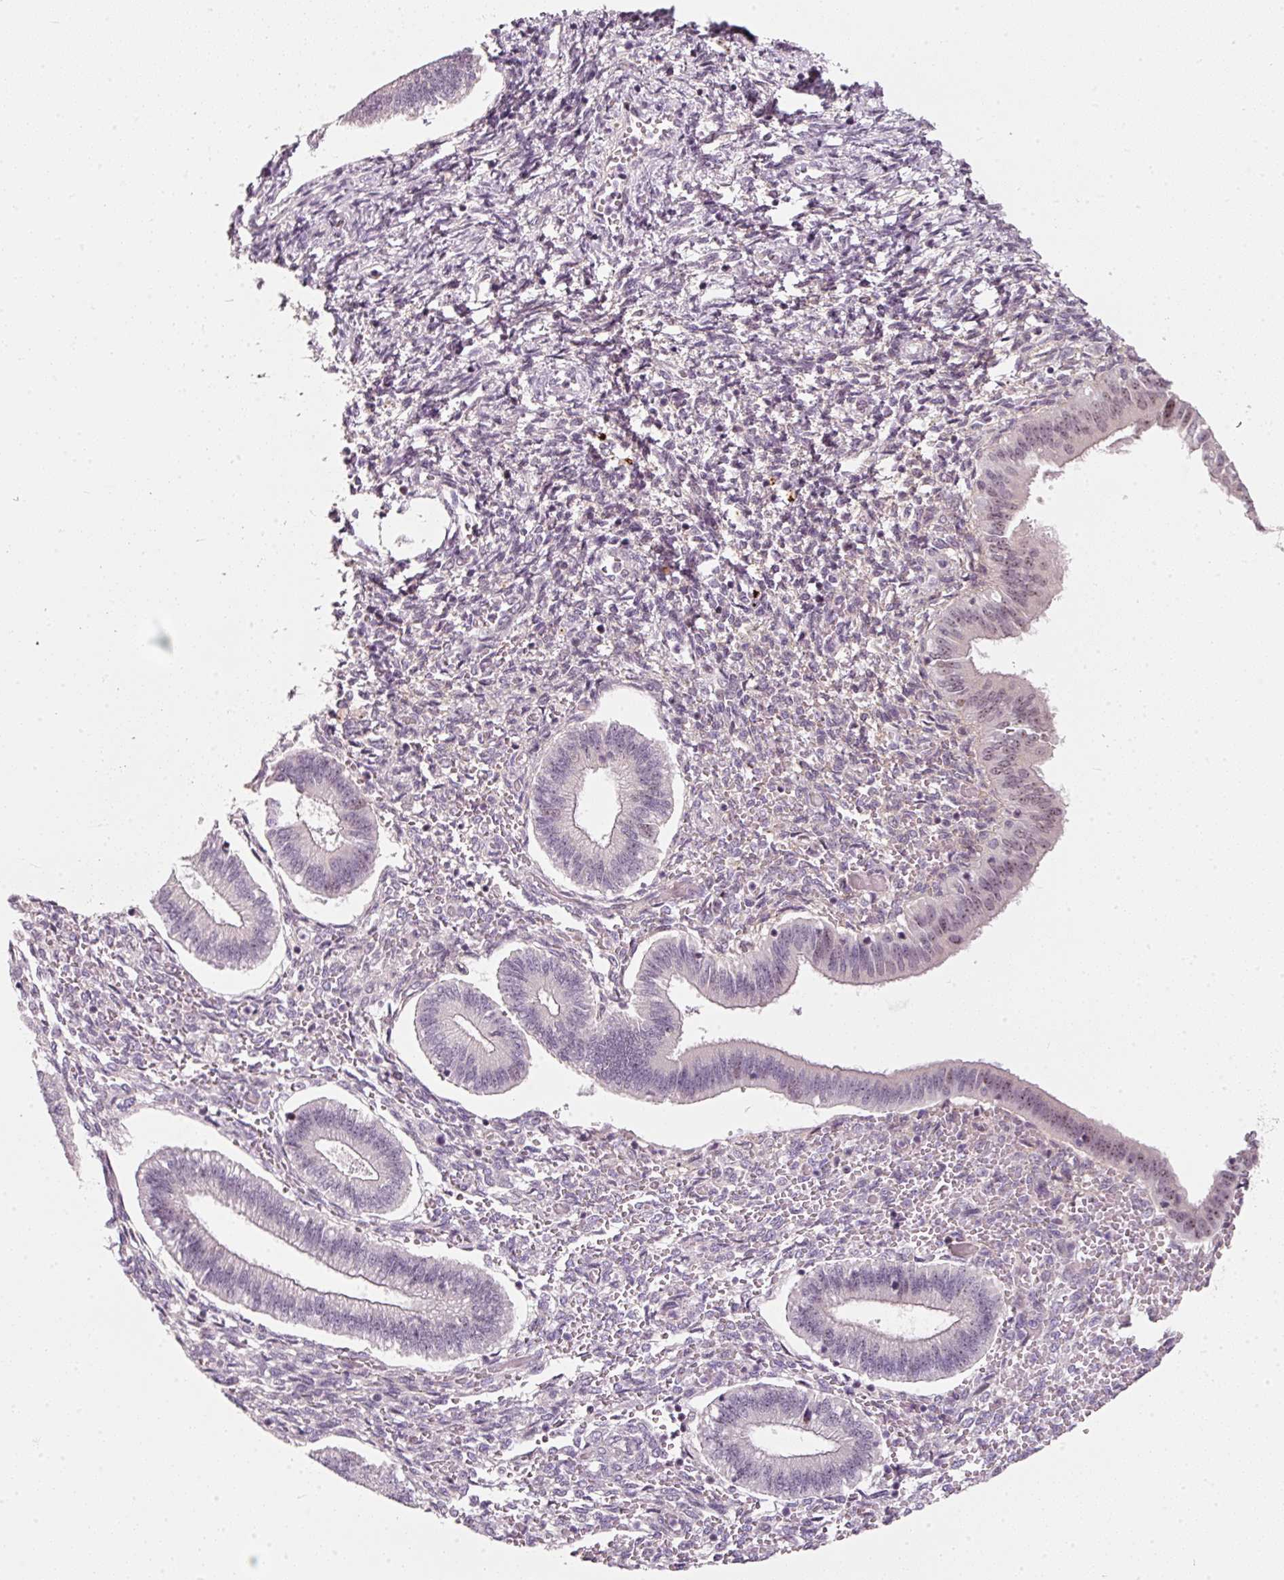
{"staining": {"intensity": "weak", "quantity": "25%-75%", "location": "nuclear"}, "tissue": "endometrium", "cell_type": "Cells in endometrial stroma", "image_type": "normal", "snomed": [{"axis": "morphology", "description": "Normal tissue, NOS"}, {"axis": "topography", "description": "Endometrium"}], "caption": "This micrograph displays unremarkable endometrium stained with immunohistochemistry to label a protein in brown. The nuclear of cells in endometrial stroma show weak positivity for the protein. Nuclei are counter-stained blue.", "gene": "MXRA8", "patient": {"sex": "female", "age": 25}}